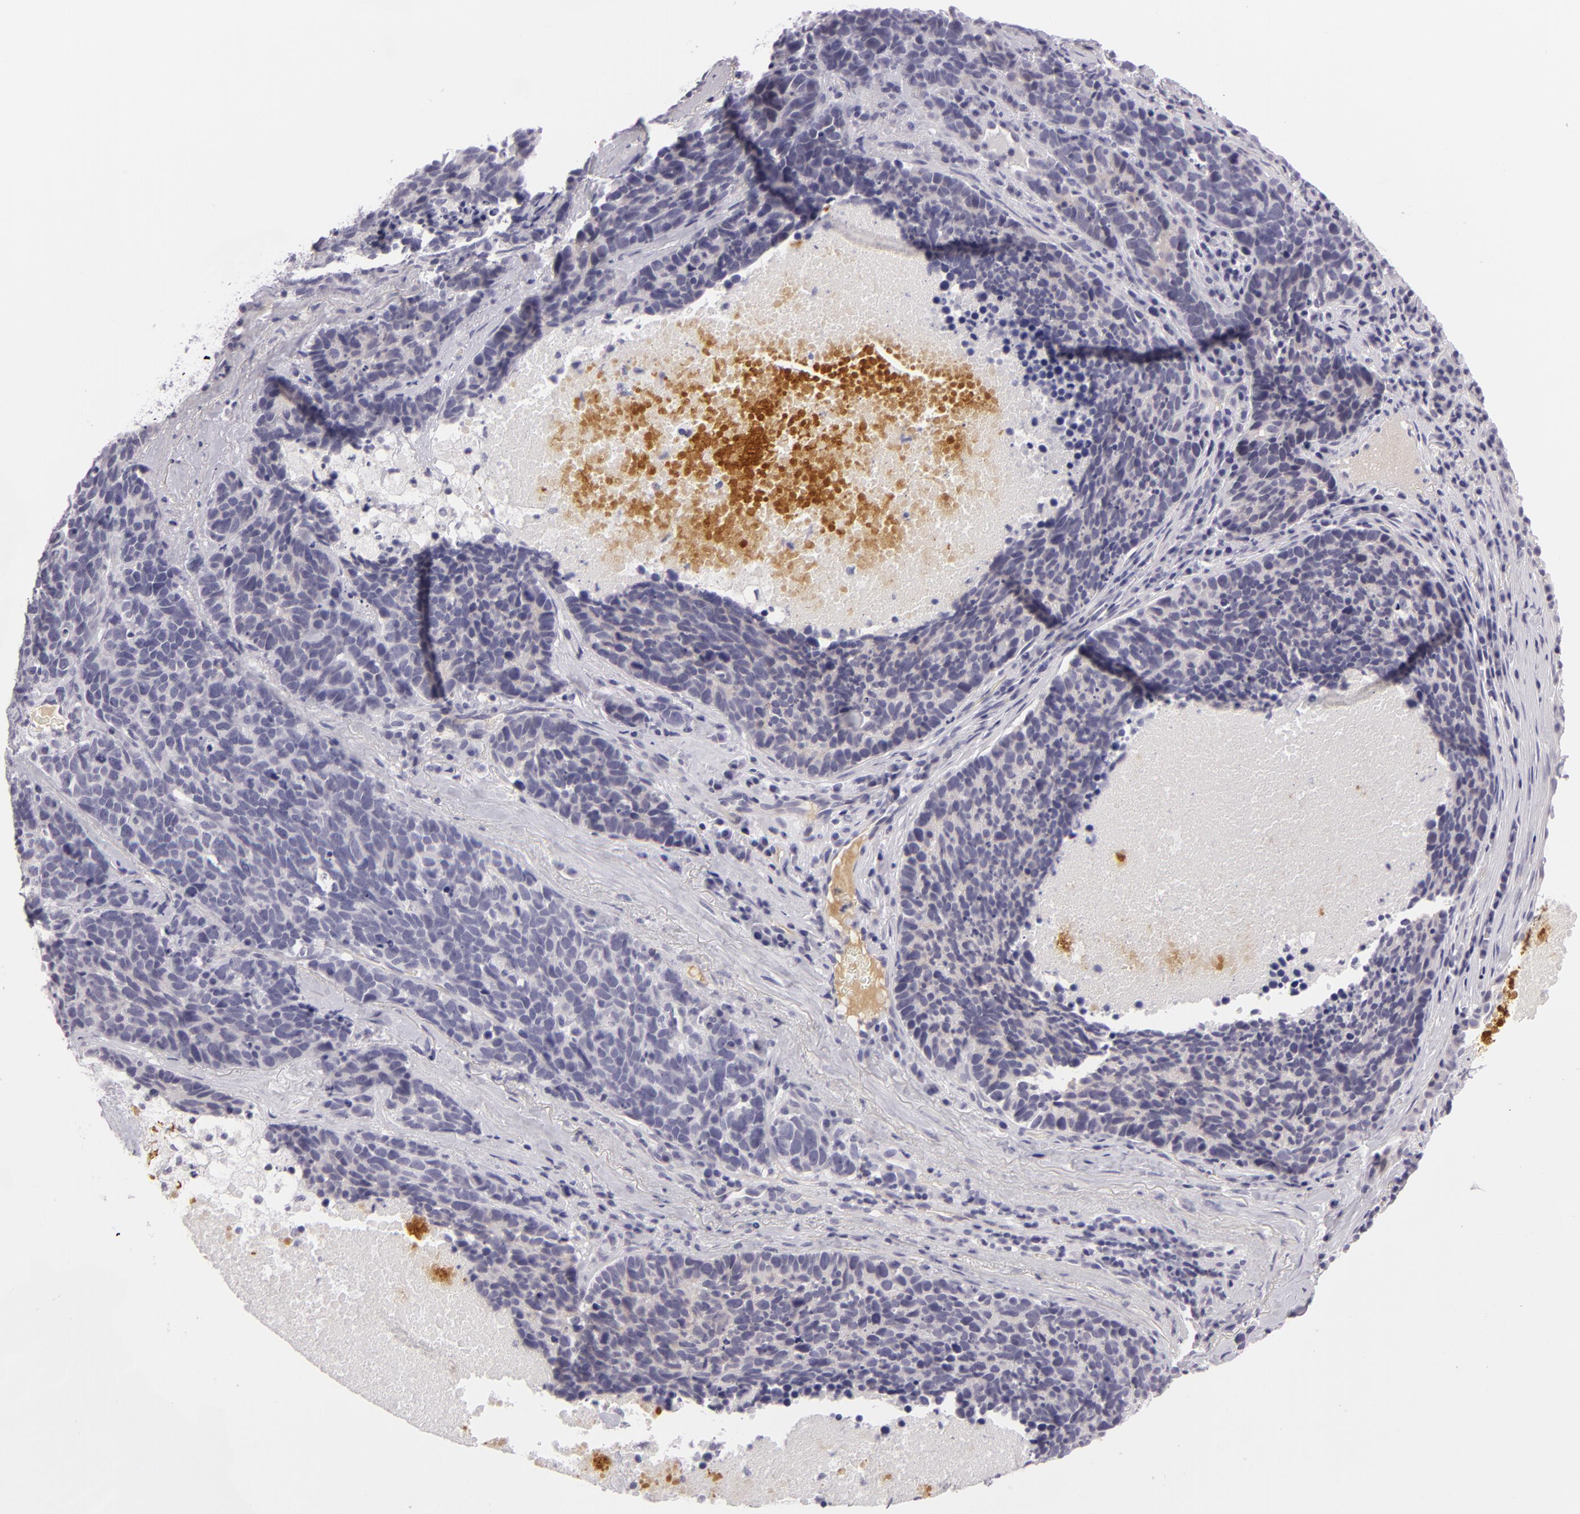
{"staining": {"intensity": "negative", "quantity": "none", "location": "none"}, "tissue": "lung cancer", "cell_type": "Tumor cells", "image_type": "cancer", "snomed": [{"axis": "morphology", "description": "Neoplasm, malignant, NOS"}, {"axis": "topography", "description": "Lung"}], "caption": "This is an immunohistochemistry photomicrograph of human lung cancer. There is no staining in tumor cells.", "gene": "CTNNB1", "patient": {"sex": "female", "age": 75}}